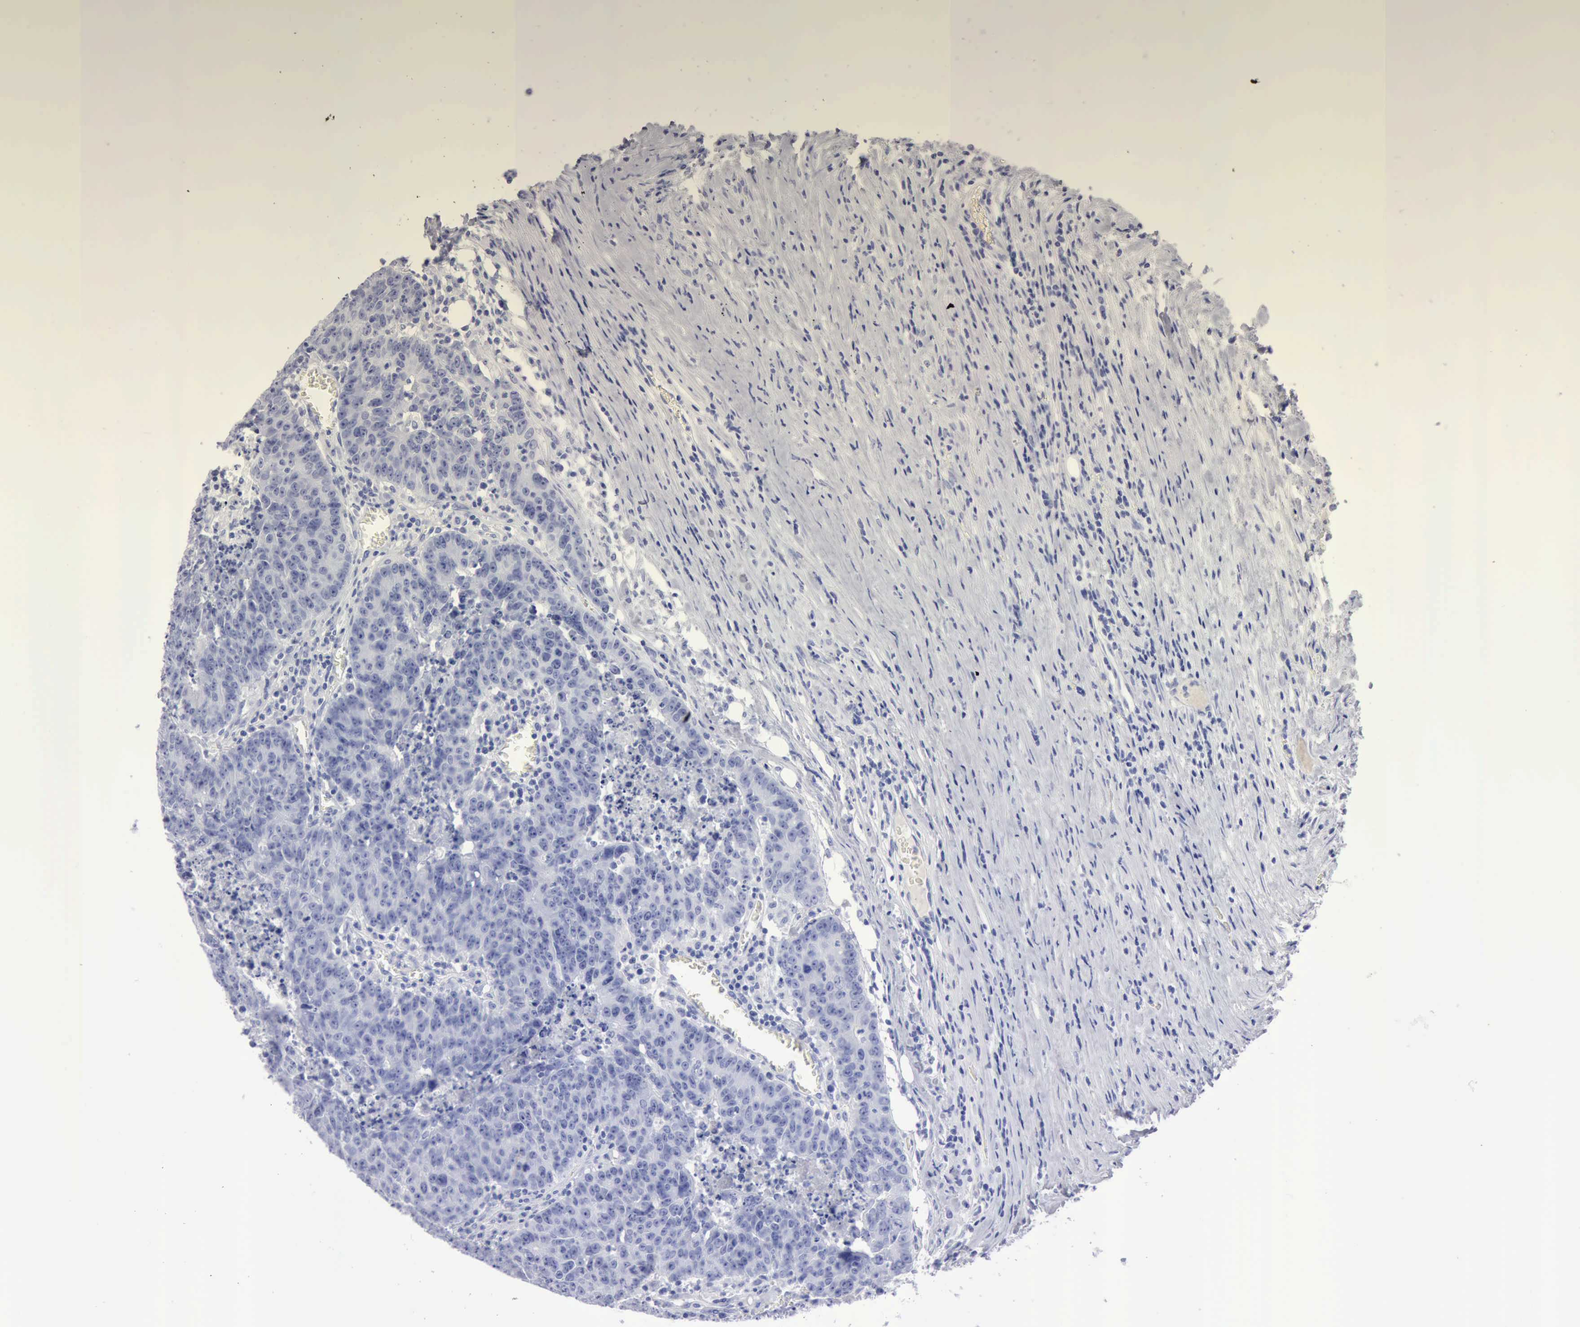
{"staining": {"intensity": "negative", "quantity": "none", "location": "none"}, "tissue": "colorectal cancer", "cell_type": "Tumor cells", "image_type": "cancer", "snomed": [{"axis": "morphology", "description": "Adenocarcinoma, NOS"}, {"axis": "topography", "description": "Colon"}], "caption": "Protein analysis of adenocarcinoma (colorectal) exhibits no significant positivity in tumor cells.", "gene": "CYP19A1", "patient": {"sex": "female", "age": 53}}